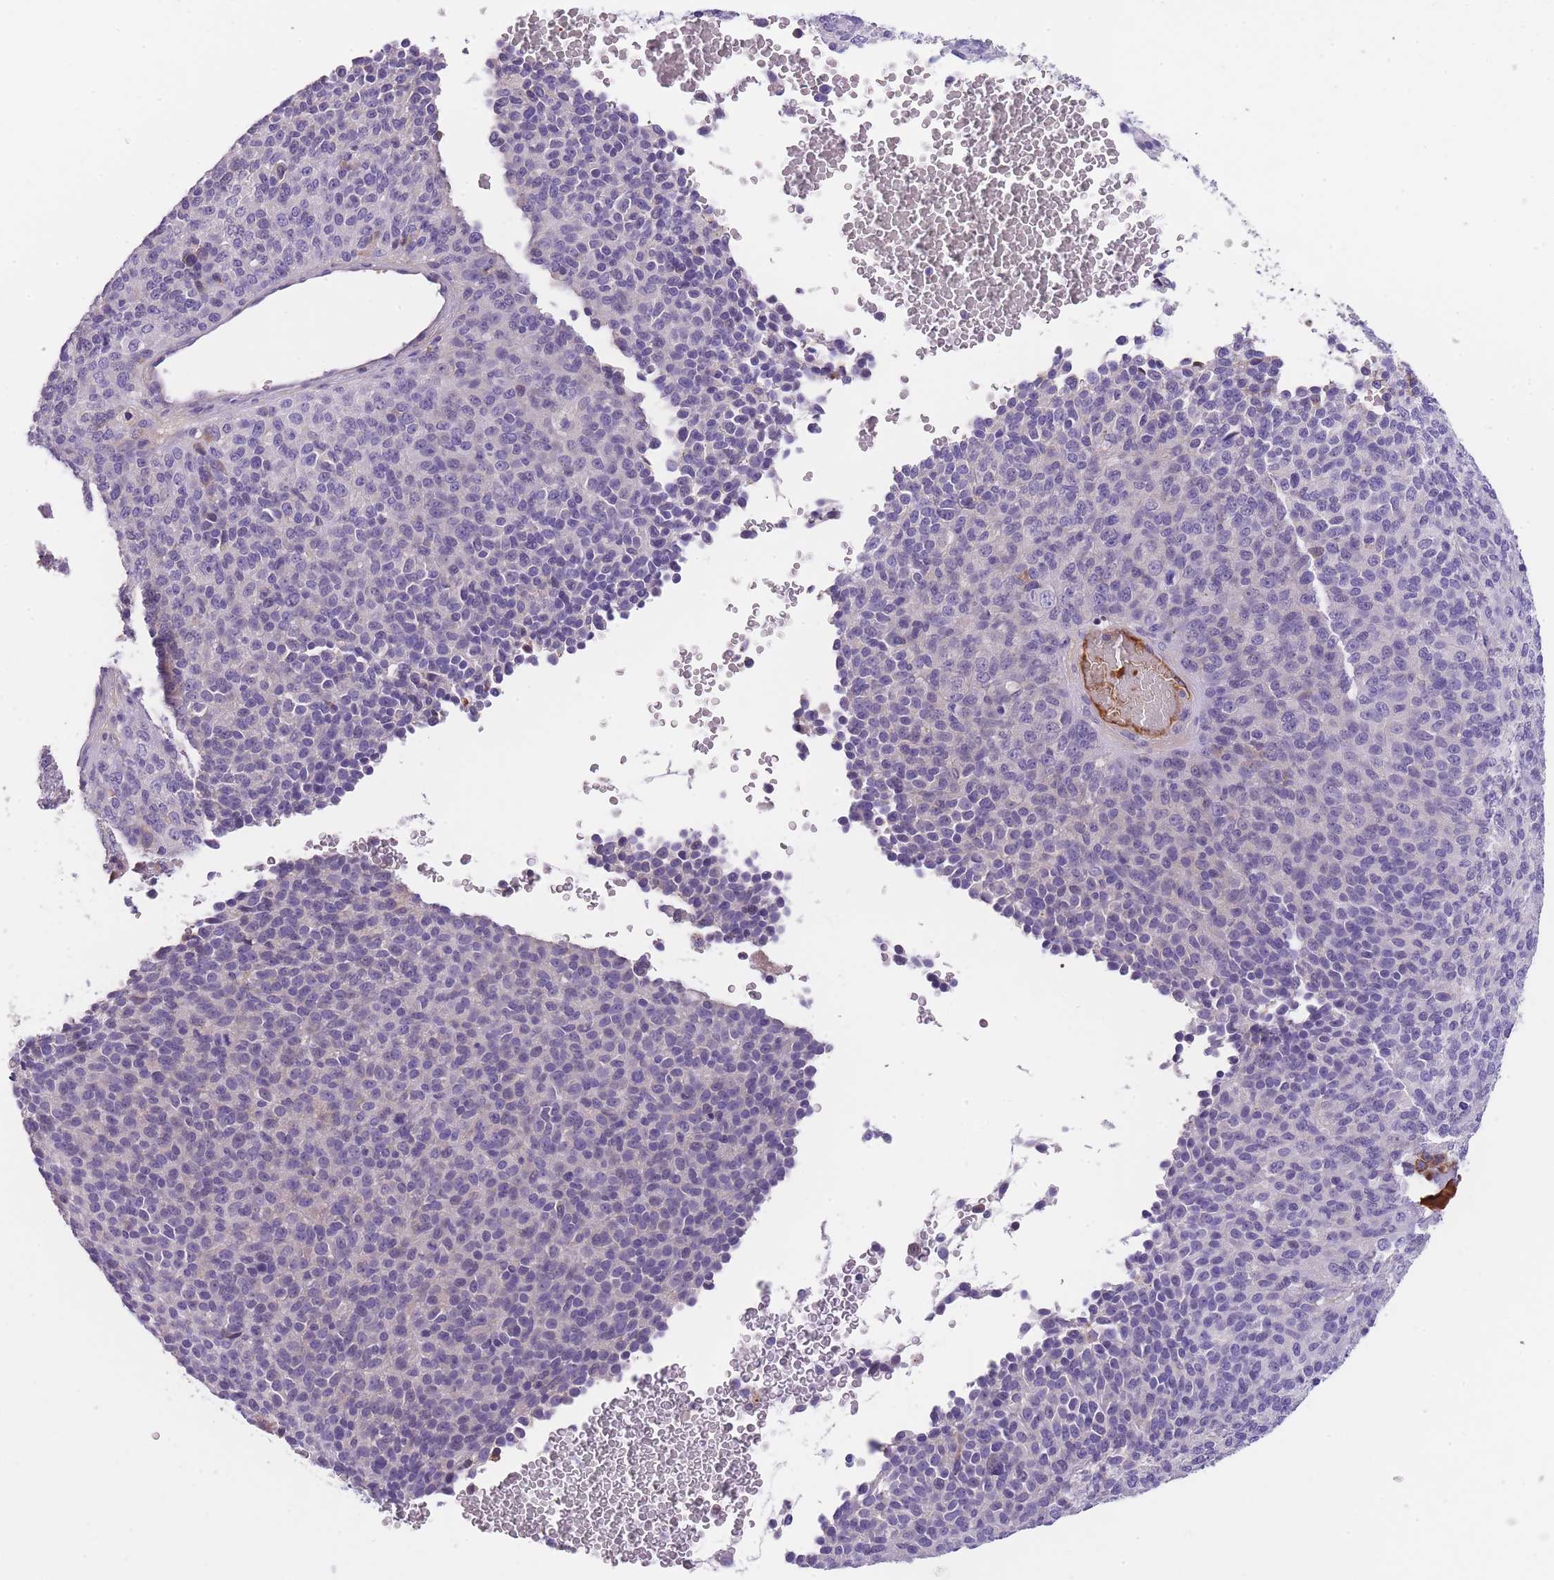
{"staining": {"intensity": "negative", "quantity": "none", "location": "none"}, "tissue": "melanoma", "cell_type": "Tumor cells", "image_type": "cancer", "snomed": [{"axis": "morphology", "description": "Malignant melanoma, Metastatic site"}, {"axis": "topography", "description": "Brain"}], "caption": "There is no significant positivity in tumor cells of melanoma.", "gene": "GNAT1", "patient": {"sex": "female", "age": 56}}